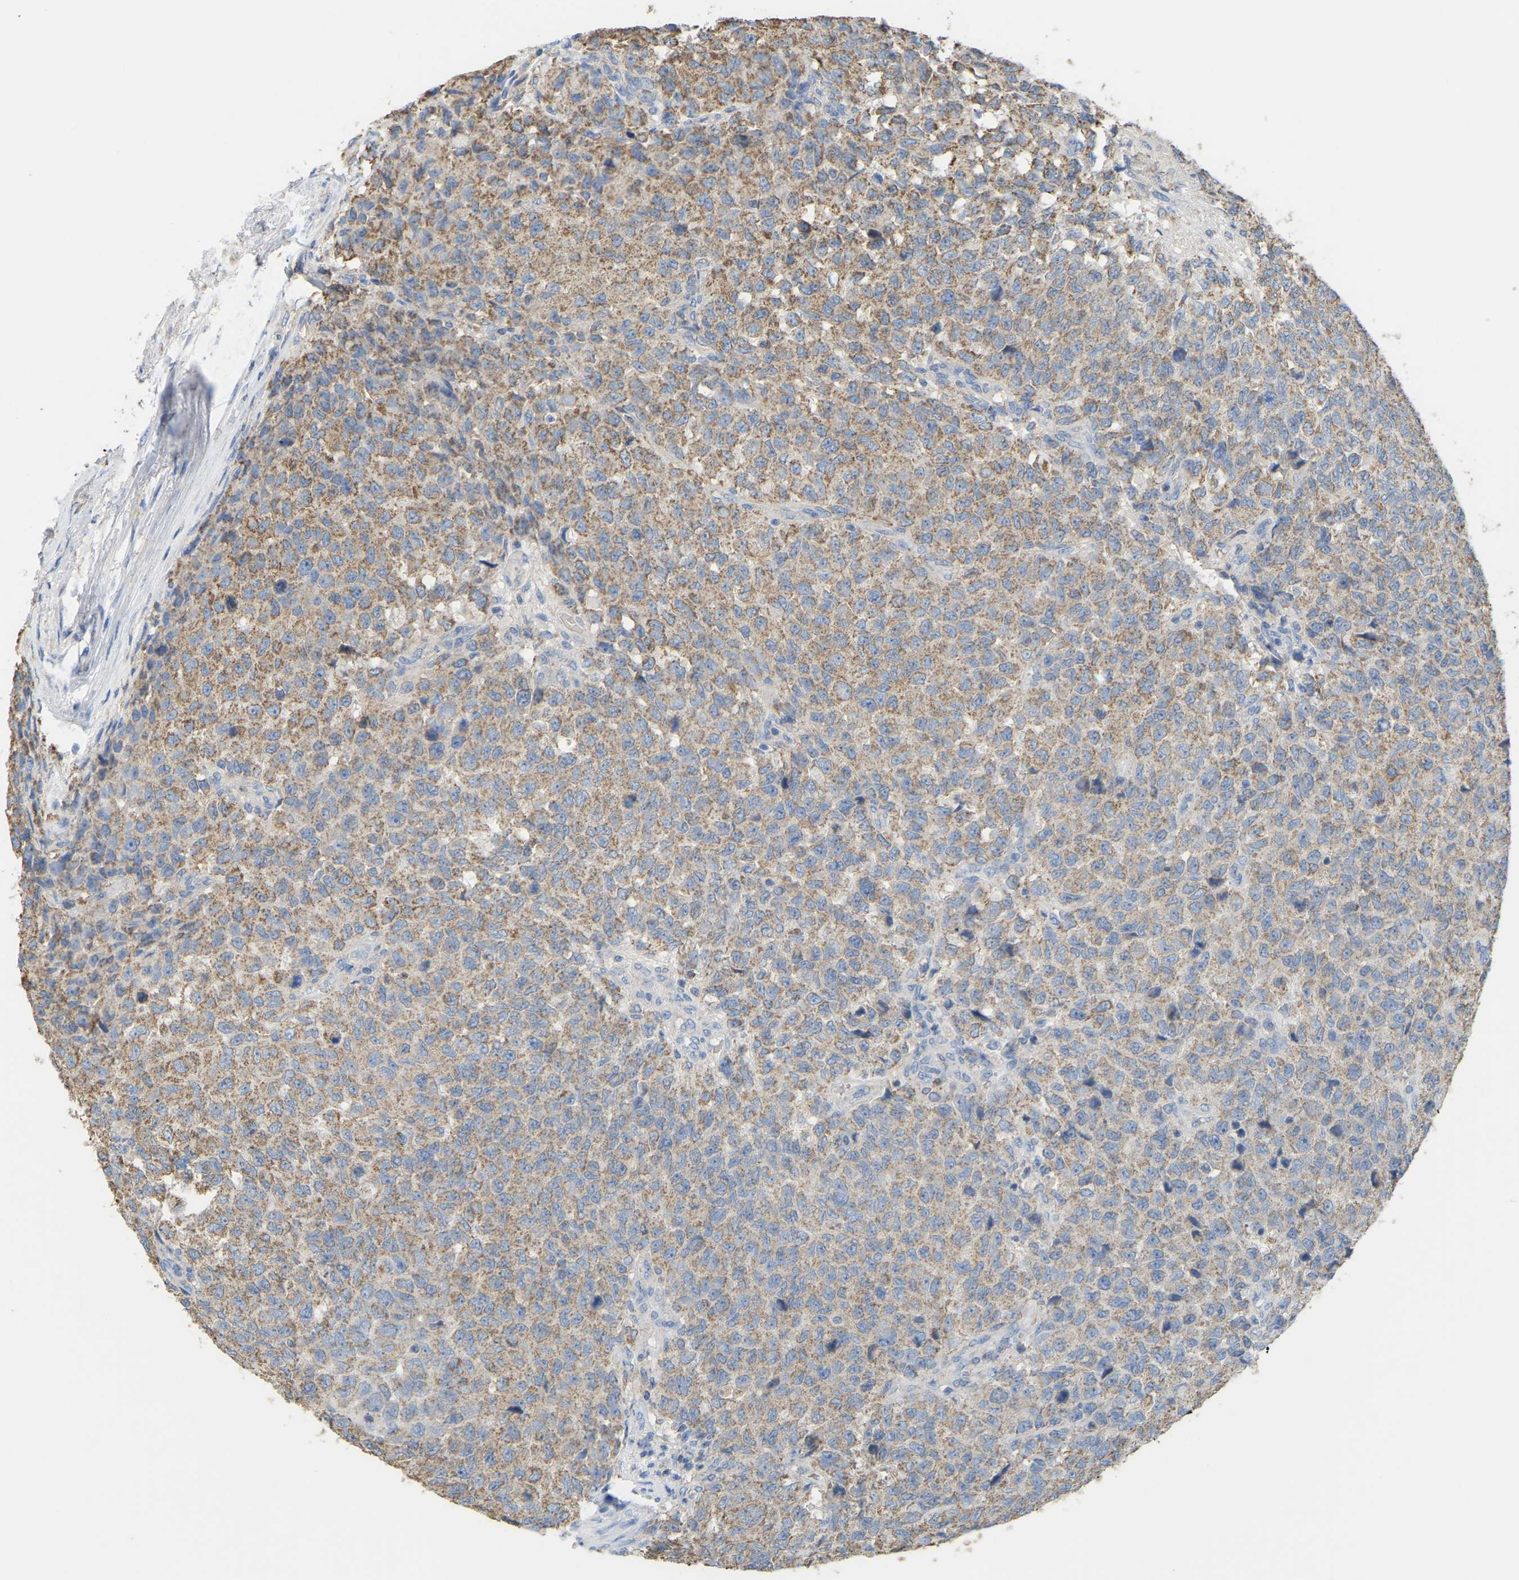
{"staining": {"intensity": "weak", "quantity": ">75%", "location": "cytoplasmic/membranous"}, "tissue": "testis cancer", "cell_type": "Tumor cells", "image_type": "cancer", "snomed": [{"axis": "morphology", "description": "Seminoma, NOS"}, {"axis": "topography", "description": "Testis"}], "caption": "Protein staining of seminoma (testis) tissue displays weak cytoplasmic/membranous positivity in approximately >75% of tumor cells. The protein is stained brown, and the nuclei are stained in blue (DAB (3,3'-diaminobenzidine) IHC with brightfield microscopy, high magnification).", "gene": "SERPINB5", "patient": {"sex": "male", "age": 59}}